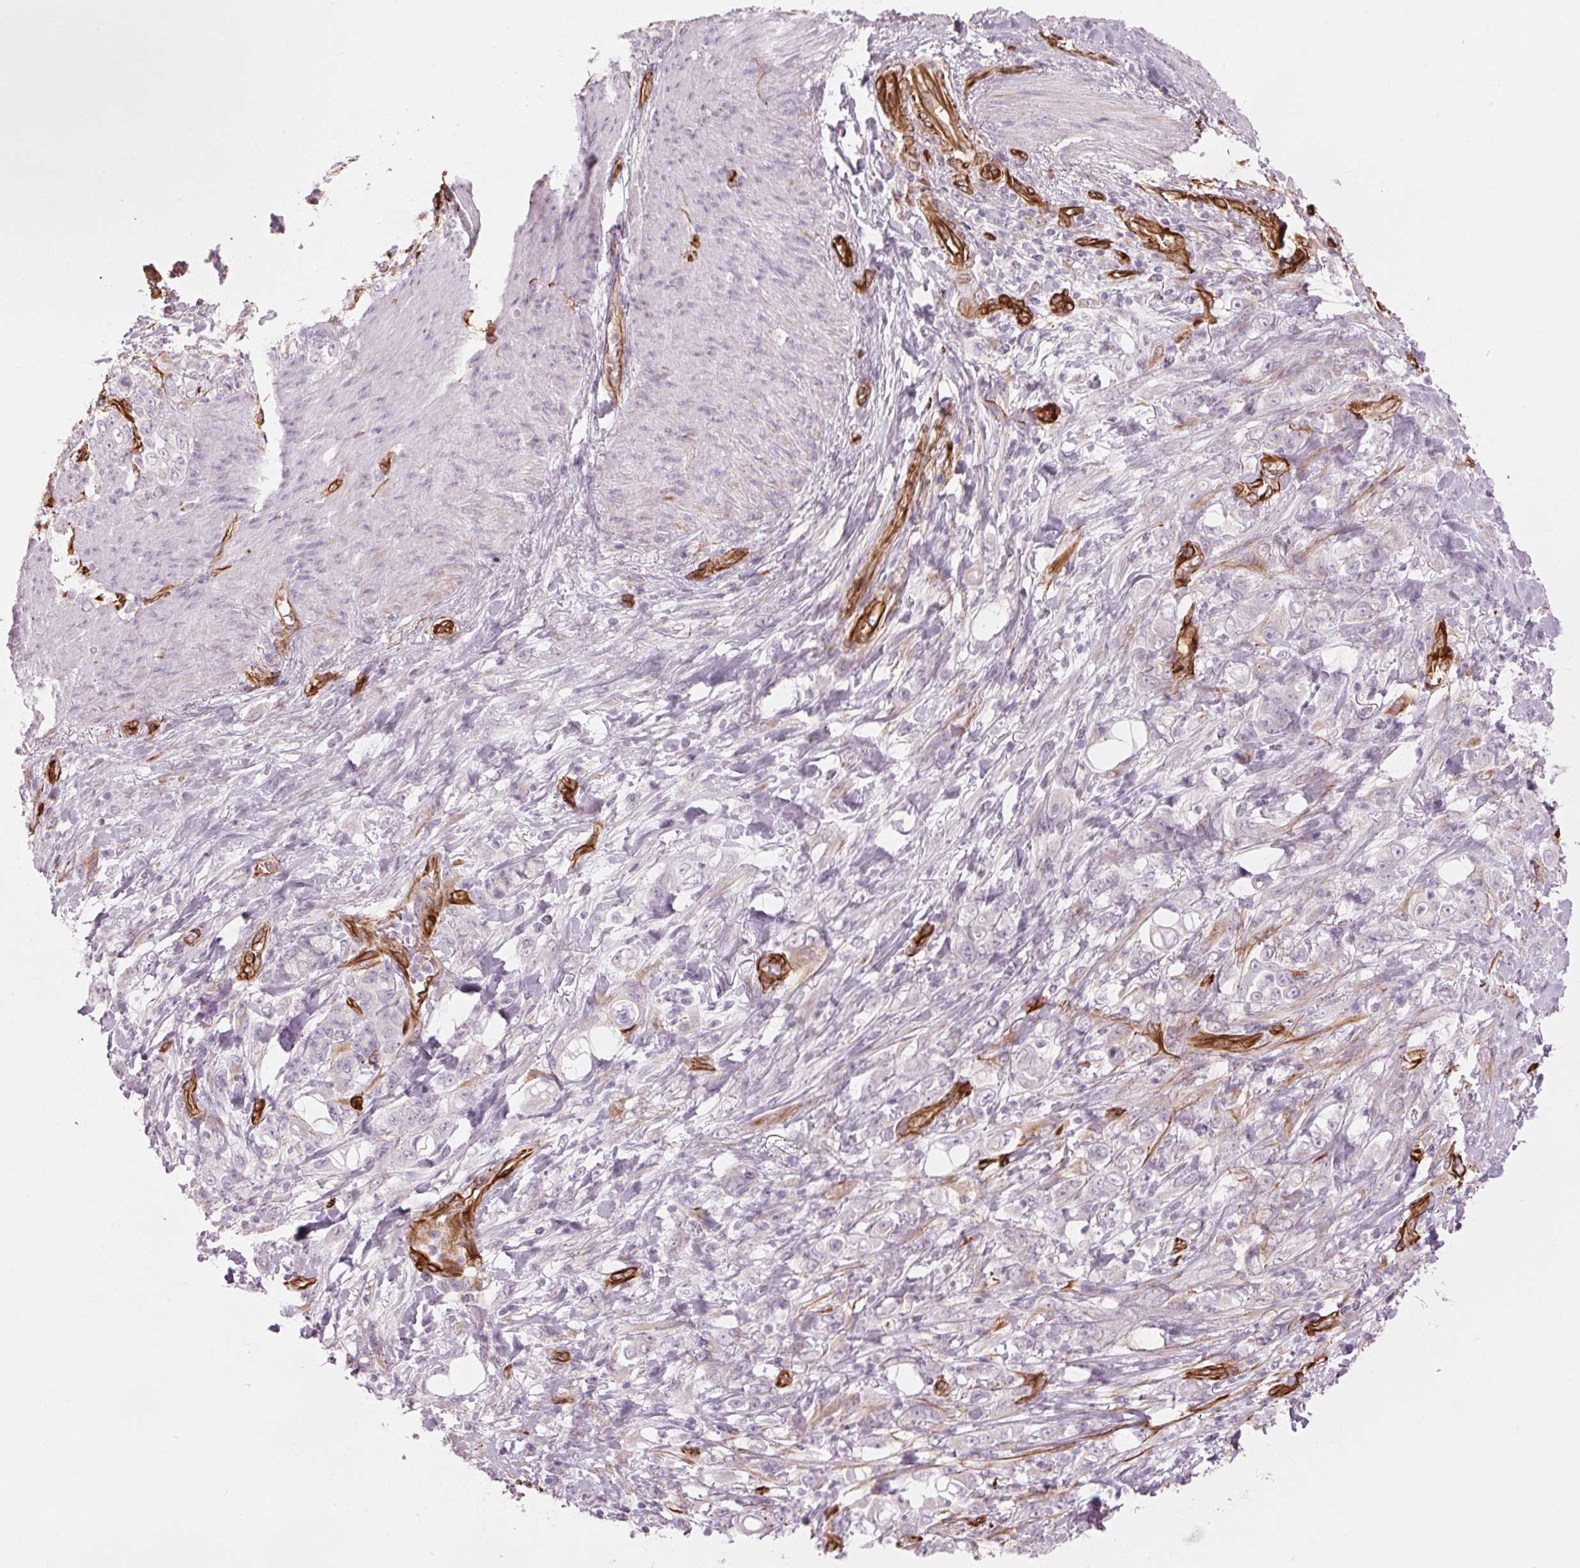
{"staining": {"intensity": "negative", "quantity": "none", "location": "none"}, "tissue": "stomach cancer", "cell_type": "Tumor cells", "image_type": "cancer", "snomed": [{"axis": "morphology", "description": "Adenocarcinoma, NOS"}, {"axis": "topography", "description": "Stomach"}], "caption": "Immunohistochemistry (IHC) image of human adenocarcinoma (stomach) stained for a protein (brown), which demonstrates no expression in tumor cells.", "gene": "CLPS", "patient": {"sex": "female", "age": 79}}